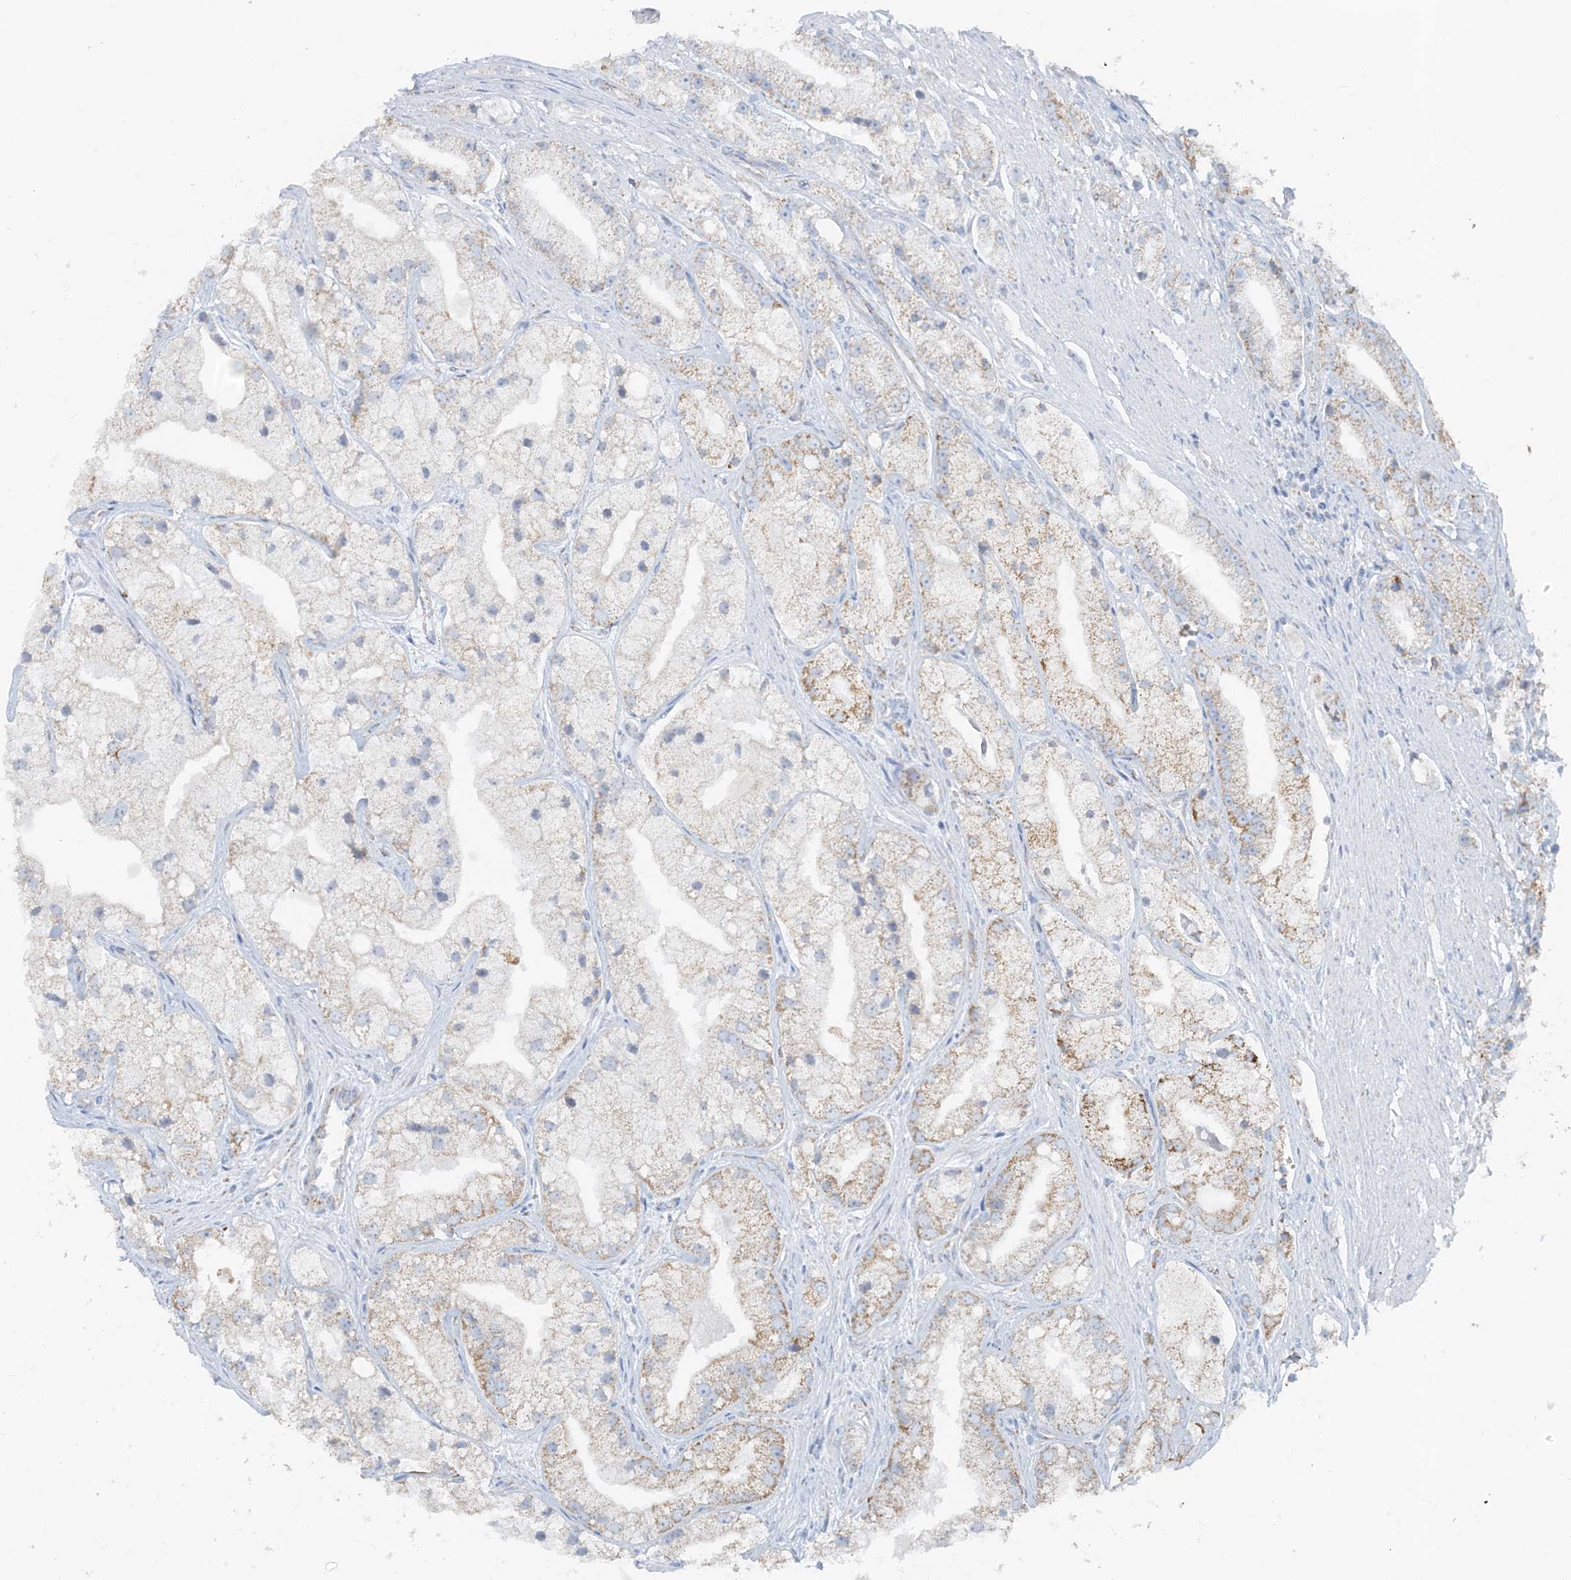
{"staining": {"intensity": "moderate", "quantity": "<25%", "location": "cytoplasmic/membranous"}, "tissue": "prostate cancer", "cell_type": "Tumor cells", "image_type": "cancer", "snomed": [{"axis": "morphology", "description": "Adenocarcinoma, High grade"}, {"axis": "topography", "description": "Prostate"}], "caption": "High-grade adenocarcinoma (prostate) stained with a protein marker demonstrates moderate staining in tumor cells.", "gene": "PCCB", "patient": {"sex": "male", "age": 50}}